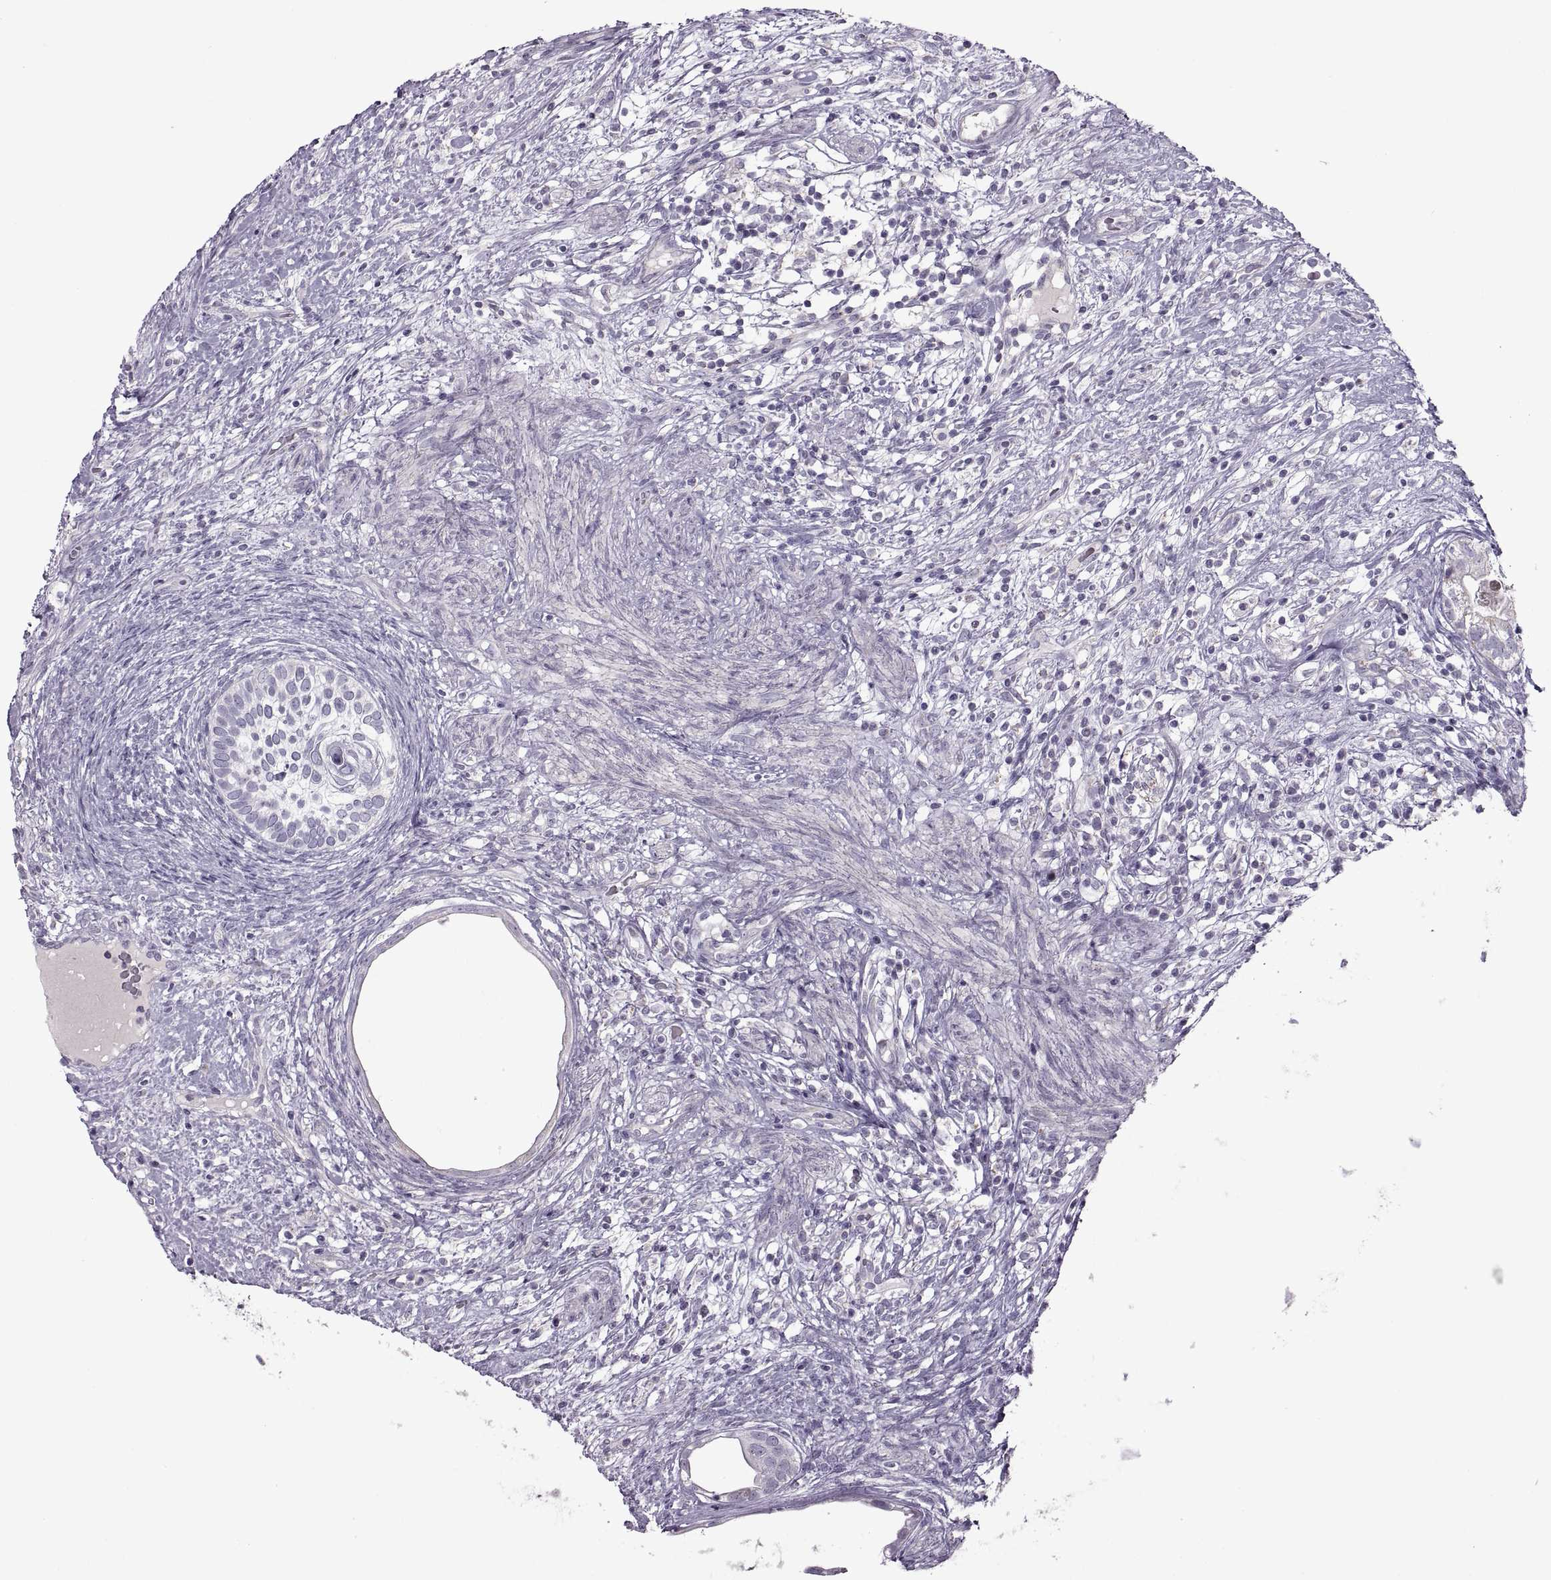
{"staining": {"intensity": "strong", "quantity": "<25%", "location": "cytoplasmic/membranous"}, "tissue": "testis cancer", "cell_type": "Tumor cells", "image_type": "cancer", "snomed": [{"axis": "morphology", "description": "Seminoma, NOS"}, {"axis": "morphology", "description": "Carcinoma, Embryonal, NOS"}, {"axis": "topography", "description": "Testis"}], "caption": "A high-resolution image shows IHC staining of embryonal carcinoma (testis), which shows strong cytoplasmic/membranous staining in approximately <25% of tumor cells.", "gene": "PIERCE1", "patient": {"sex": "male", "age": 41}}